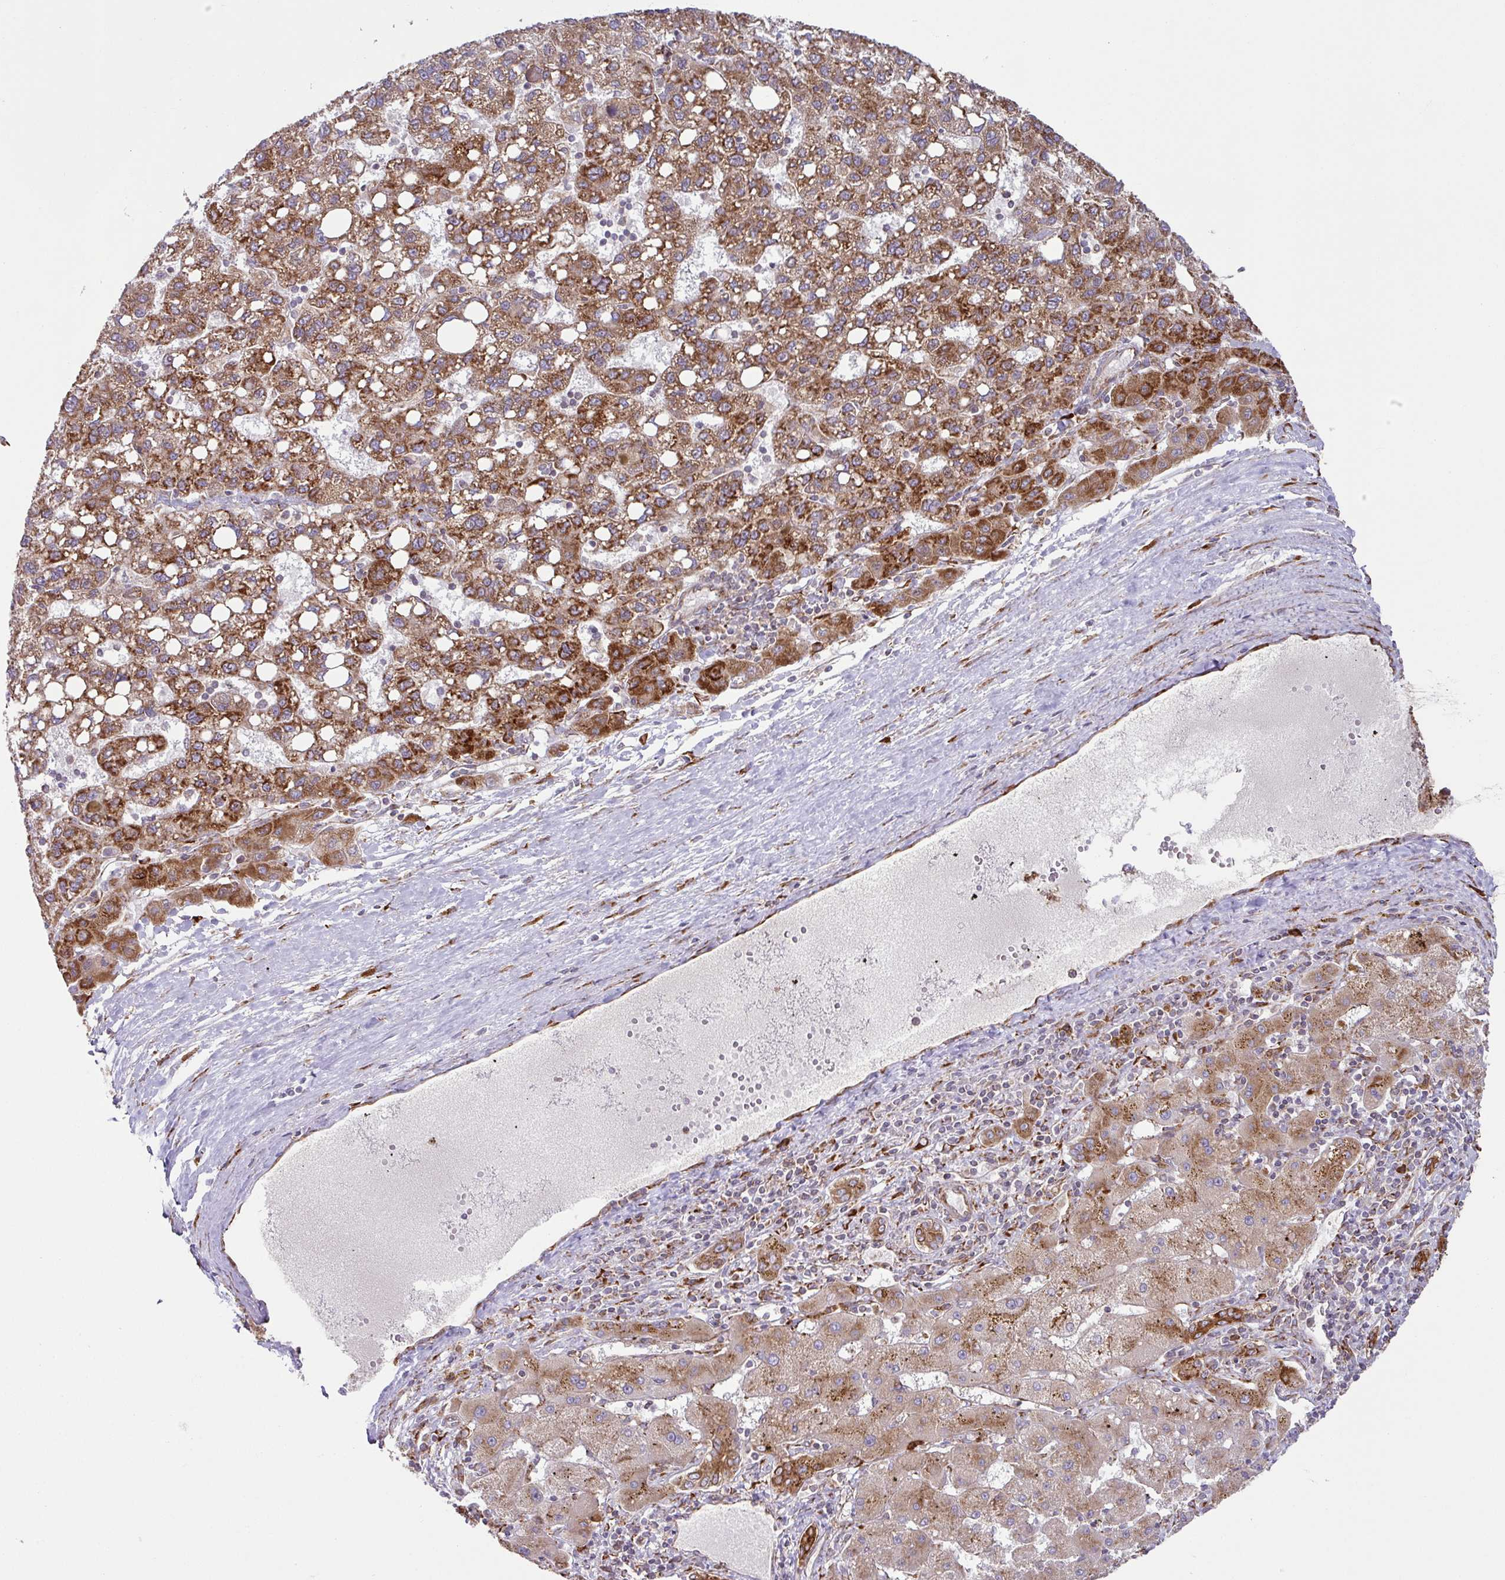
{"staining": {"intensity": "strong", "quantity": ">75%", "location": "cytoplasmic/membranous"}, "tissue": "liver cancer", "cell_type": "Tumor cells", "image_type": "cancer", "snomed": [{"axis": "morphology", "description": "Carcinoma, Hepatocellular, NOS"}, {"axis": "topography", "description": "Liver"}], "caption": "IHC (DAB (3,3'-diaminobenzidine)) staining of liver cancer displays strong cytoplasmic/membranous protein expression in approximately >75% of tumor cells.", "gene": "SLC39A7", "patient": {"sex": "female", "age": 82}}